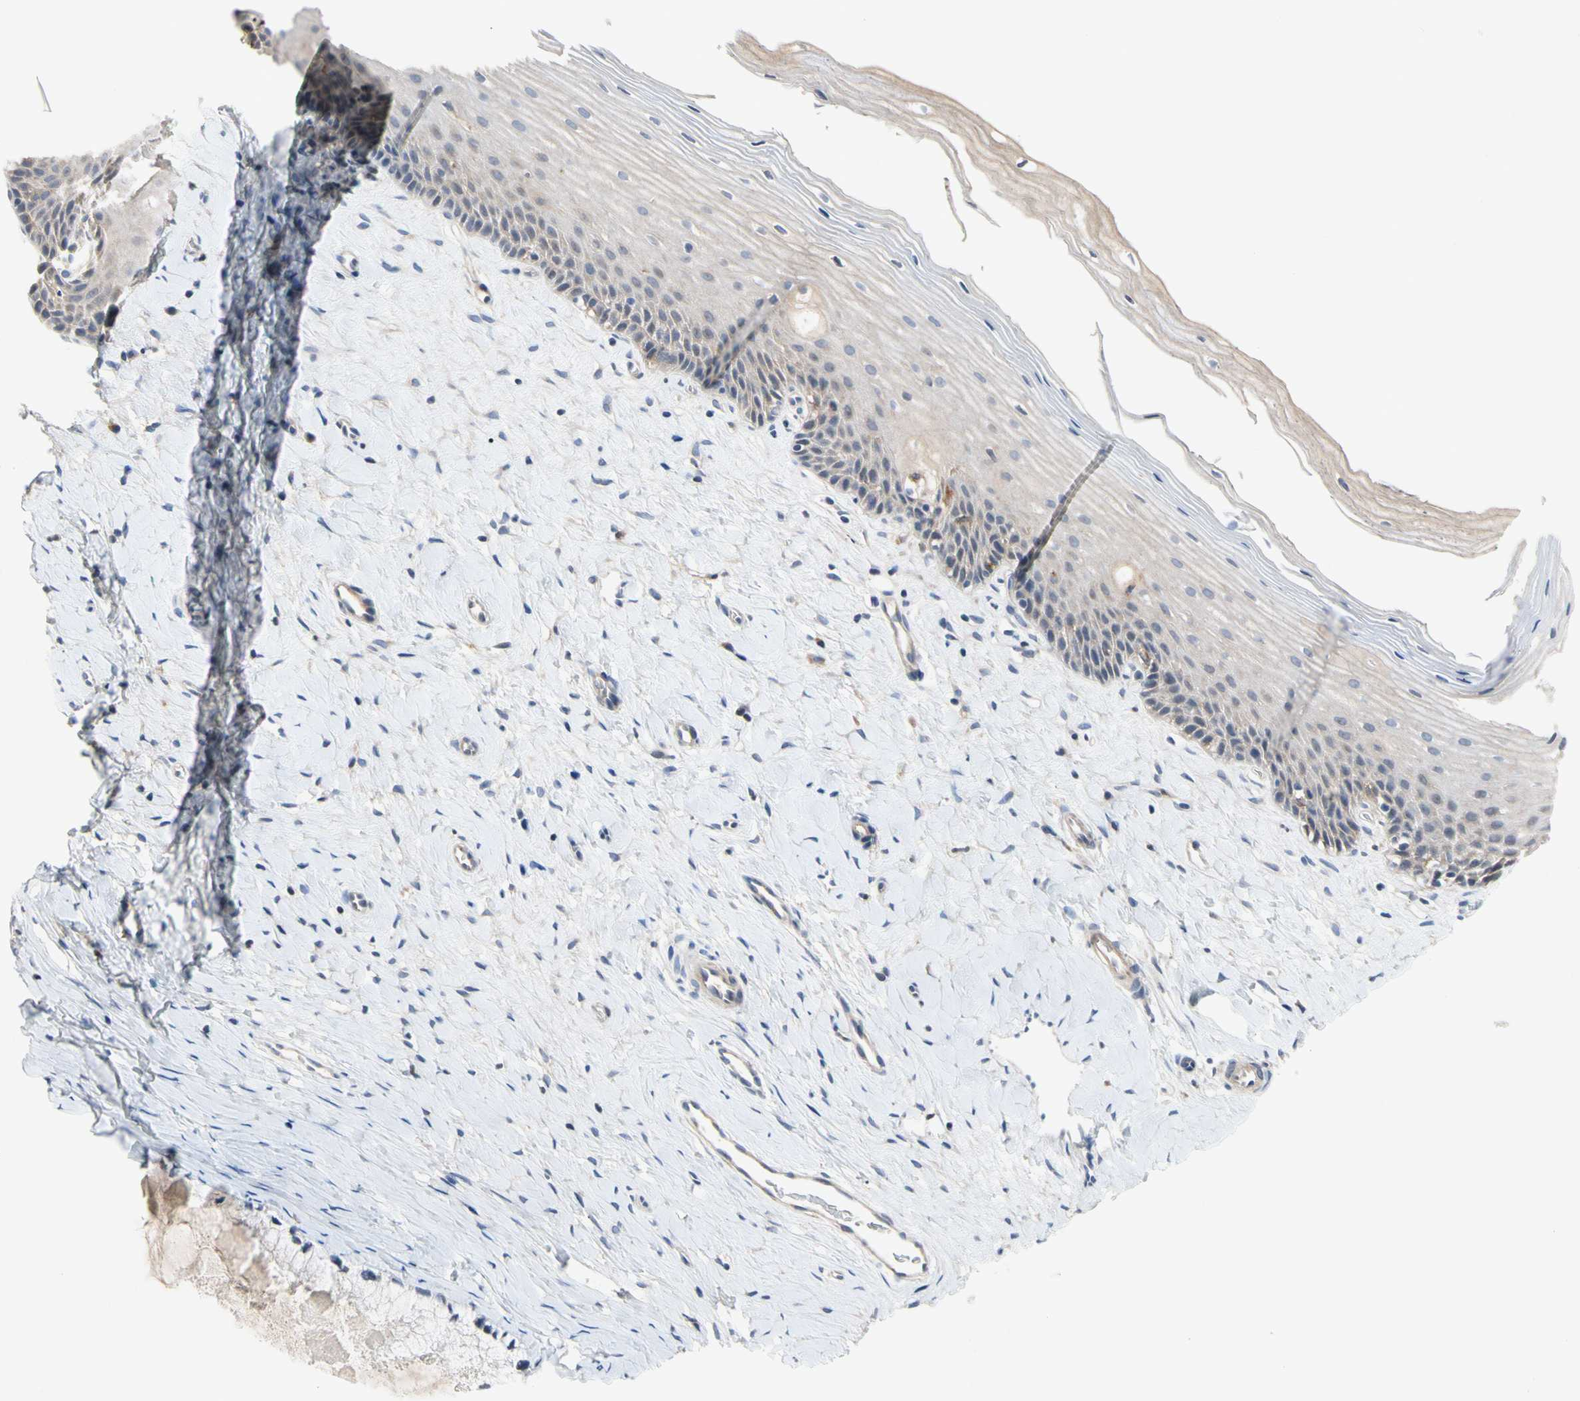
{"staining": {"intensity": "negative", "quantity": "none", "location": "none"}, "tissue": "cervix", "cell_type": "Glandular cells", "image_type": "normal", "snomed": [{"axis": "morphology", "description": "Normal tissue, NOS"}, {"axis": "topography", "description": "Cervix"}], "caption": "The IHC histopathology image has no significant positivity in glandular cells of cervix.", "gene": "GAS6", "patient": {"sex": "female", "age": 39}}